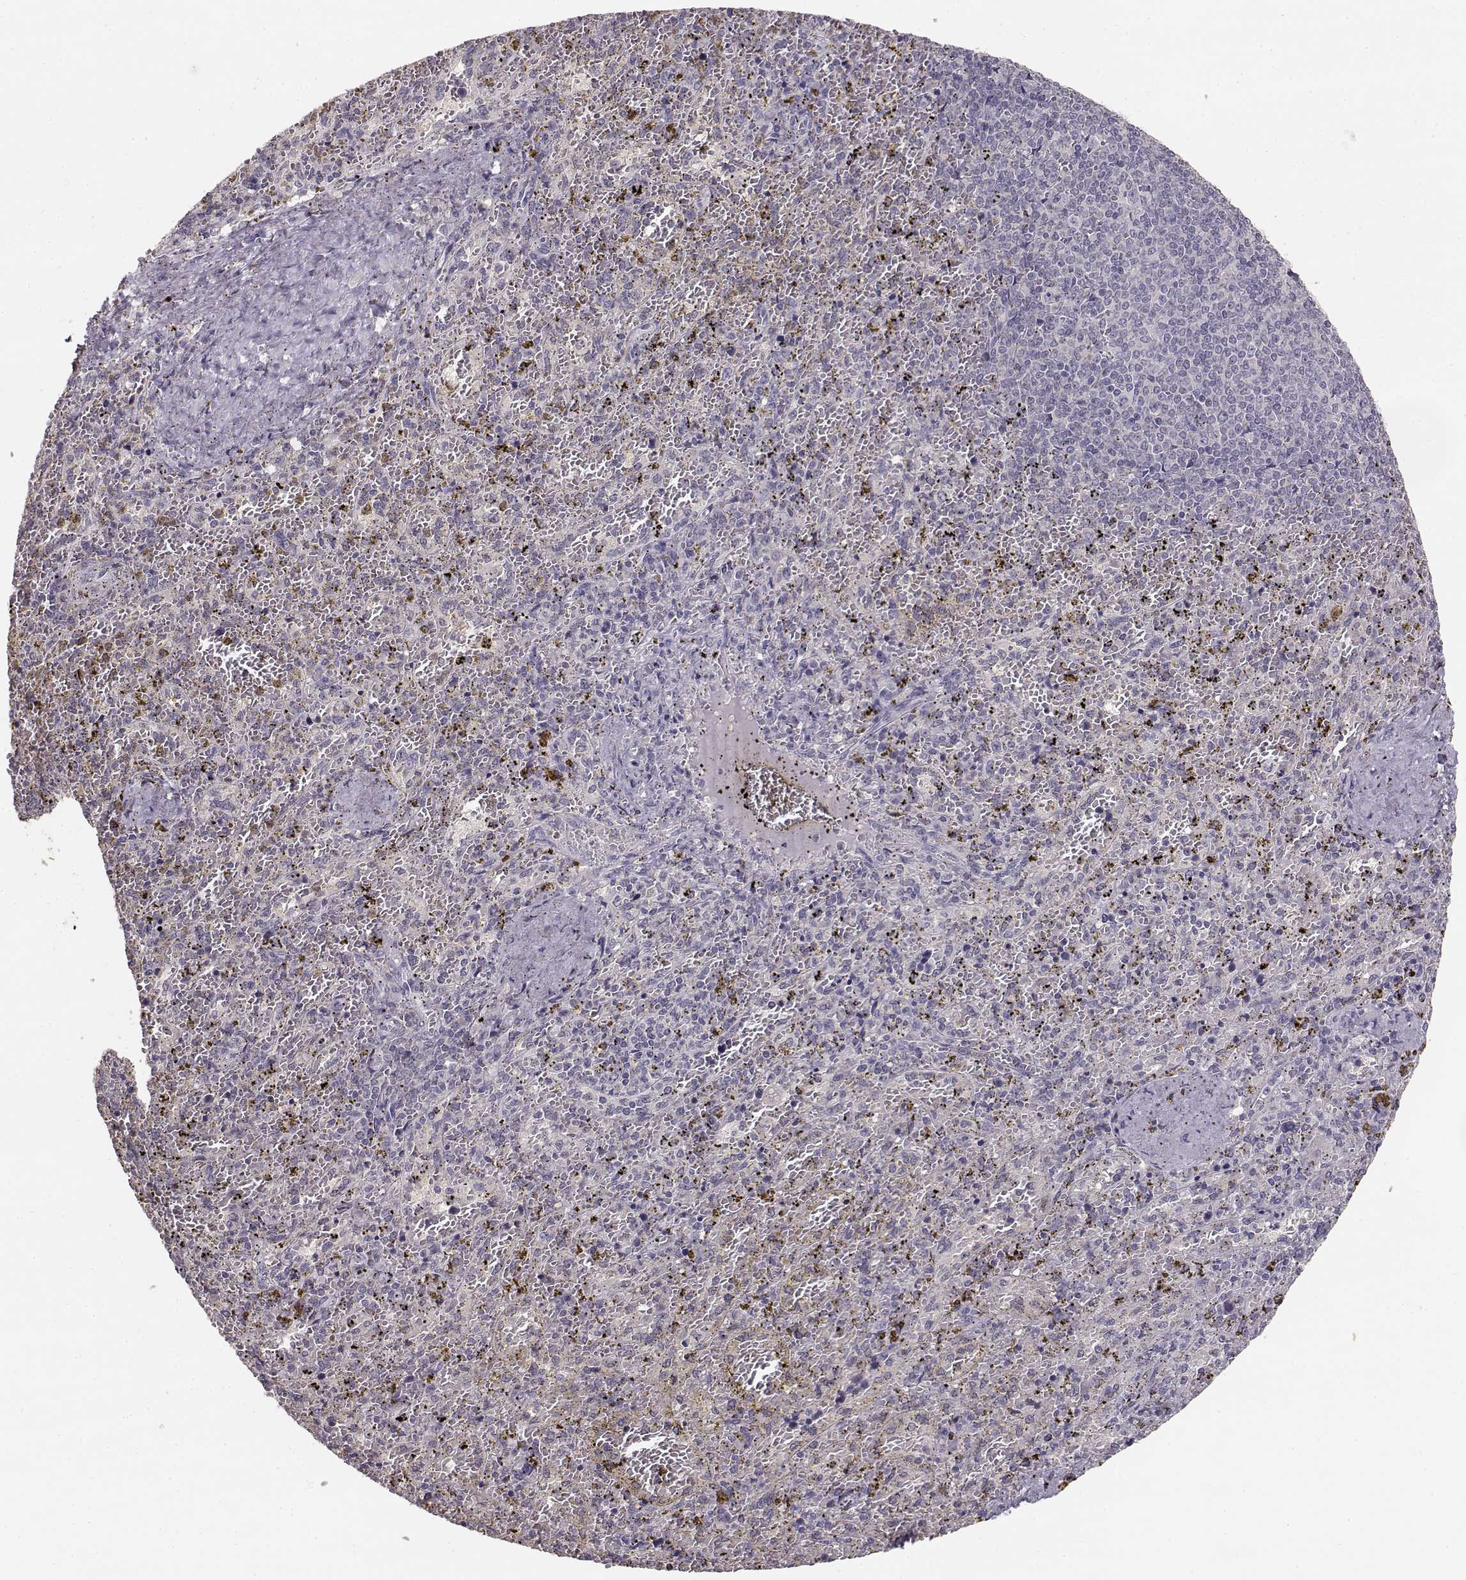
{"staining": {"intensity": "negative", "quantity": "none", "location": "none"}, "tissue": "spleen", "cell_type": "Cells in red pulp", "image_type": "normal", "snomed": [{"axis": "morphology", "description": "Normal tissue, NOS"}, {"axis": "topography", "description": "Spleen"}], "caption": "IHC photomicrograph of normal spleen: spleen stained with DAB exhibits no significant protein expression in cells in red pulp. Brightfield microscopy of IHC stained with DAB (brown) and hematoxylin (blue), captured at high magnification.", "gene": "UROC1", "patient": {"sex": "female", "age": 50}}